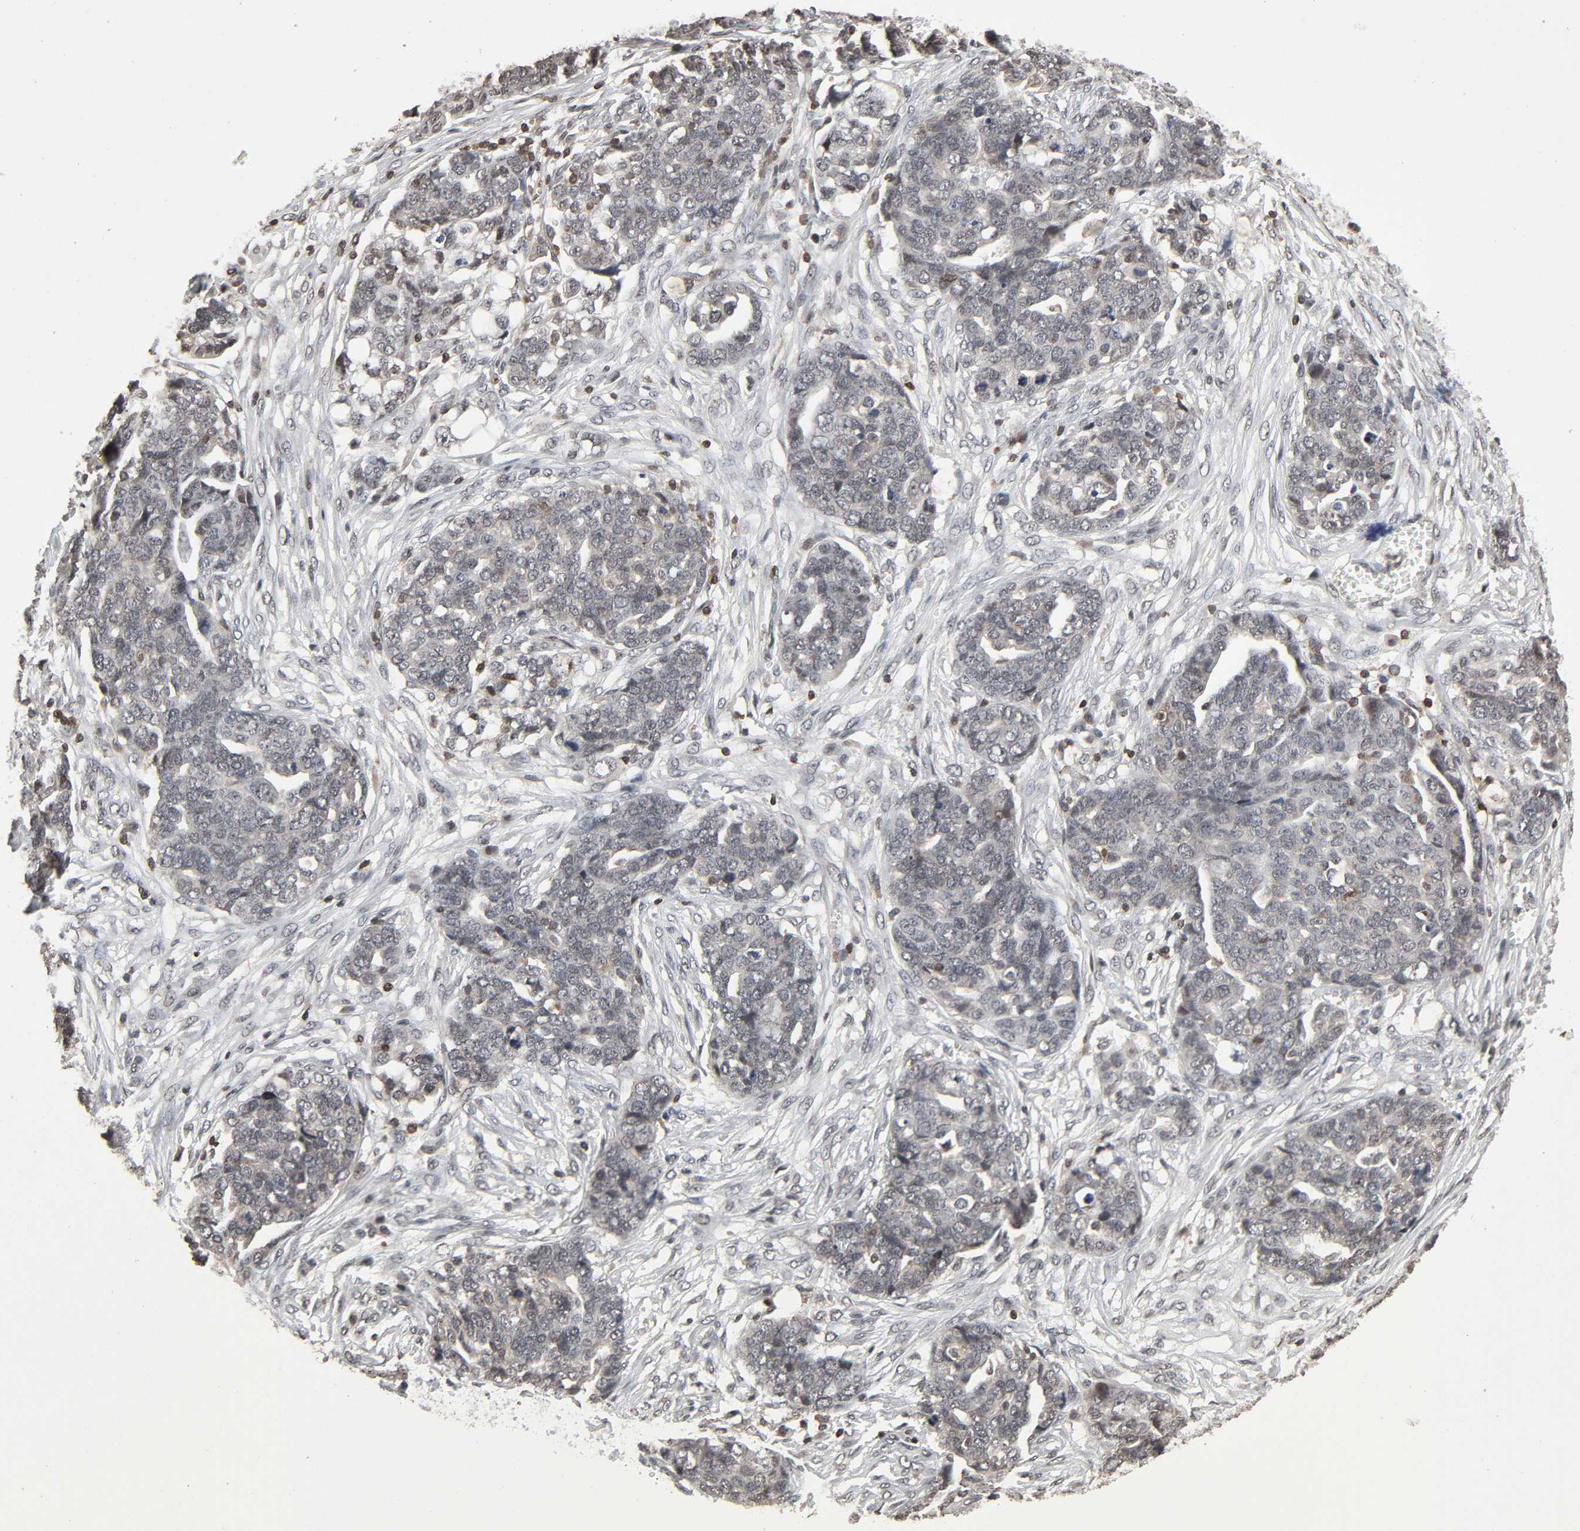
{"staining": {"intensity": "weak", "quantity": "<25%", "location": "cytoplasmic/membranous"}, "tissue": "ovarian cancer", "cell_type": "Tumor cells", "image_type": "cancer", "snomed": [{"axis": "morphology", "description": "Normal tissue, NOS"}, {"axis": "morphology", "description": "Cystadenocarcinoma, serous, NOS"}, {"axis": "topography", "description": "Fallopian tube"}, {"axis": "topography", "description": "Ovary"}], "caption": "DAB (3,3'-diaminobenzidine) immunohistochemical staining of ovarian cancer (serous cystadenocarcinoma) shows no significant positivity in tumor cells. Nuclei are stained in blue.", "gene": "STK4", "patient": {"sex": "female", "age": 56}}